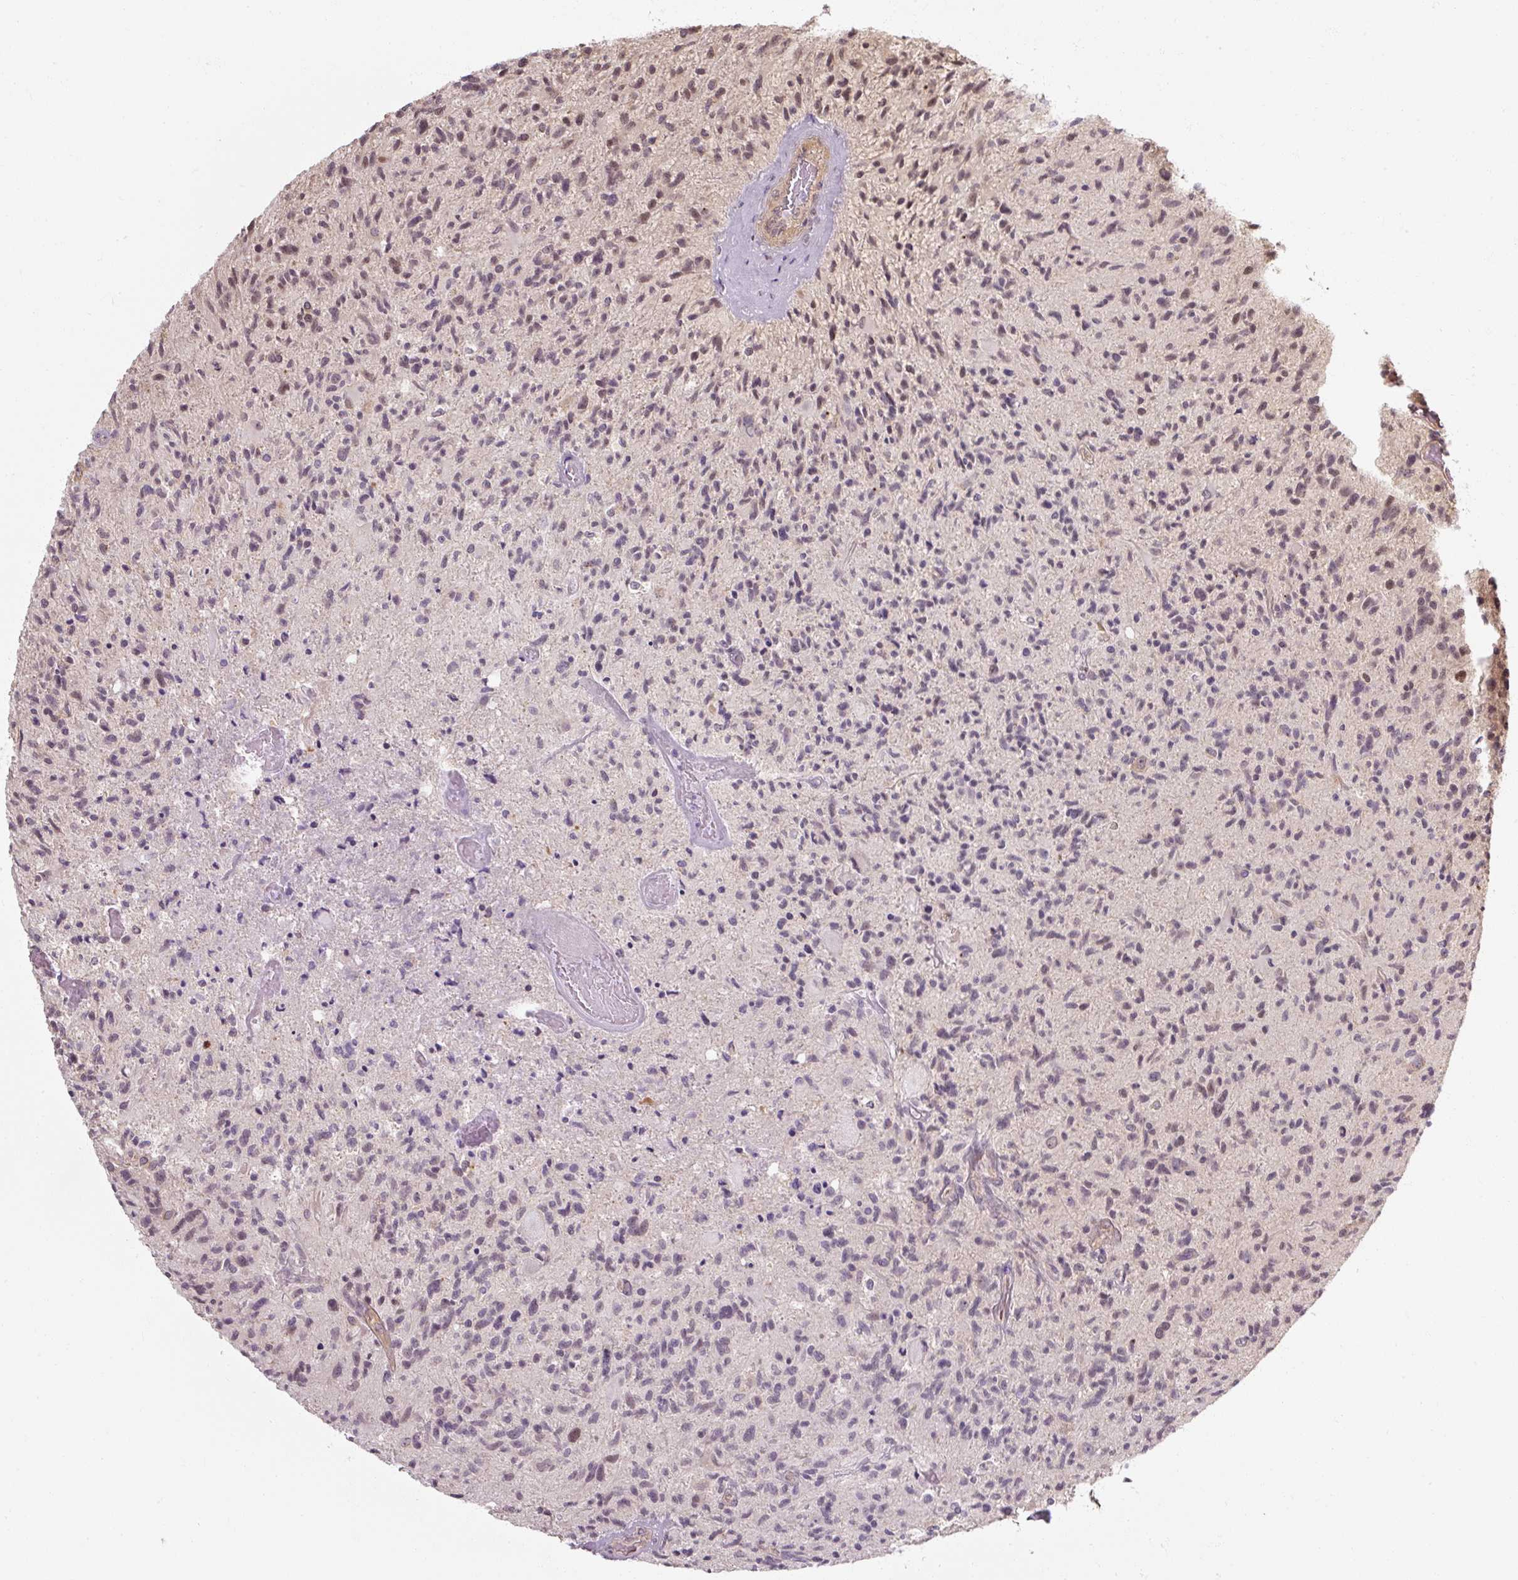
{"staining": {"intensity": "weak", "quantity": "<25%", "location": "nuclear"}, "tissue": "glioma", "cell_type": "Tumor cells", "image_type": "cancer", "snomed": [{"axis": "morphology", "description": "Glioma, malignant, High grade"}, {"axis": "topography", "description": "Brain"}], "caption": "DAB (3,3'-diaminobenzidine) immunohistochemical staining of glioma displays no significant staining in tumor cells. (Stains: DAB (3,3'-diaminobenzidine) immunohistochemistry (IHC) with hematoxylin counter stain, Microscopy: brightfield microscopy at high magnification).", "gene": "RB1CC1", "patient": {"sex": "female", "age": 70}}